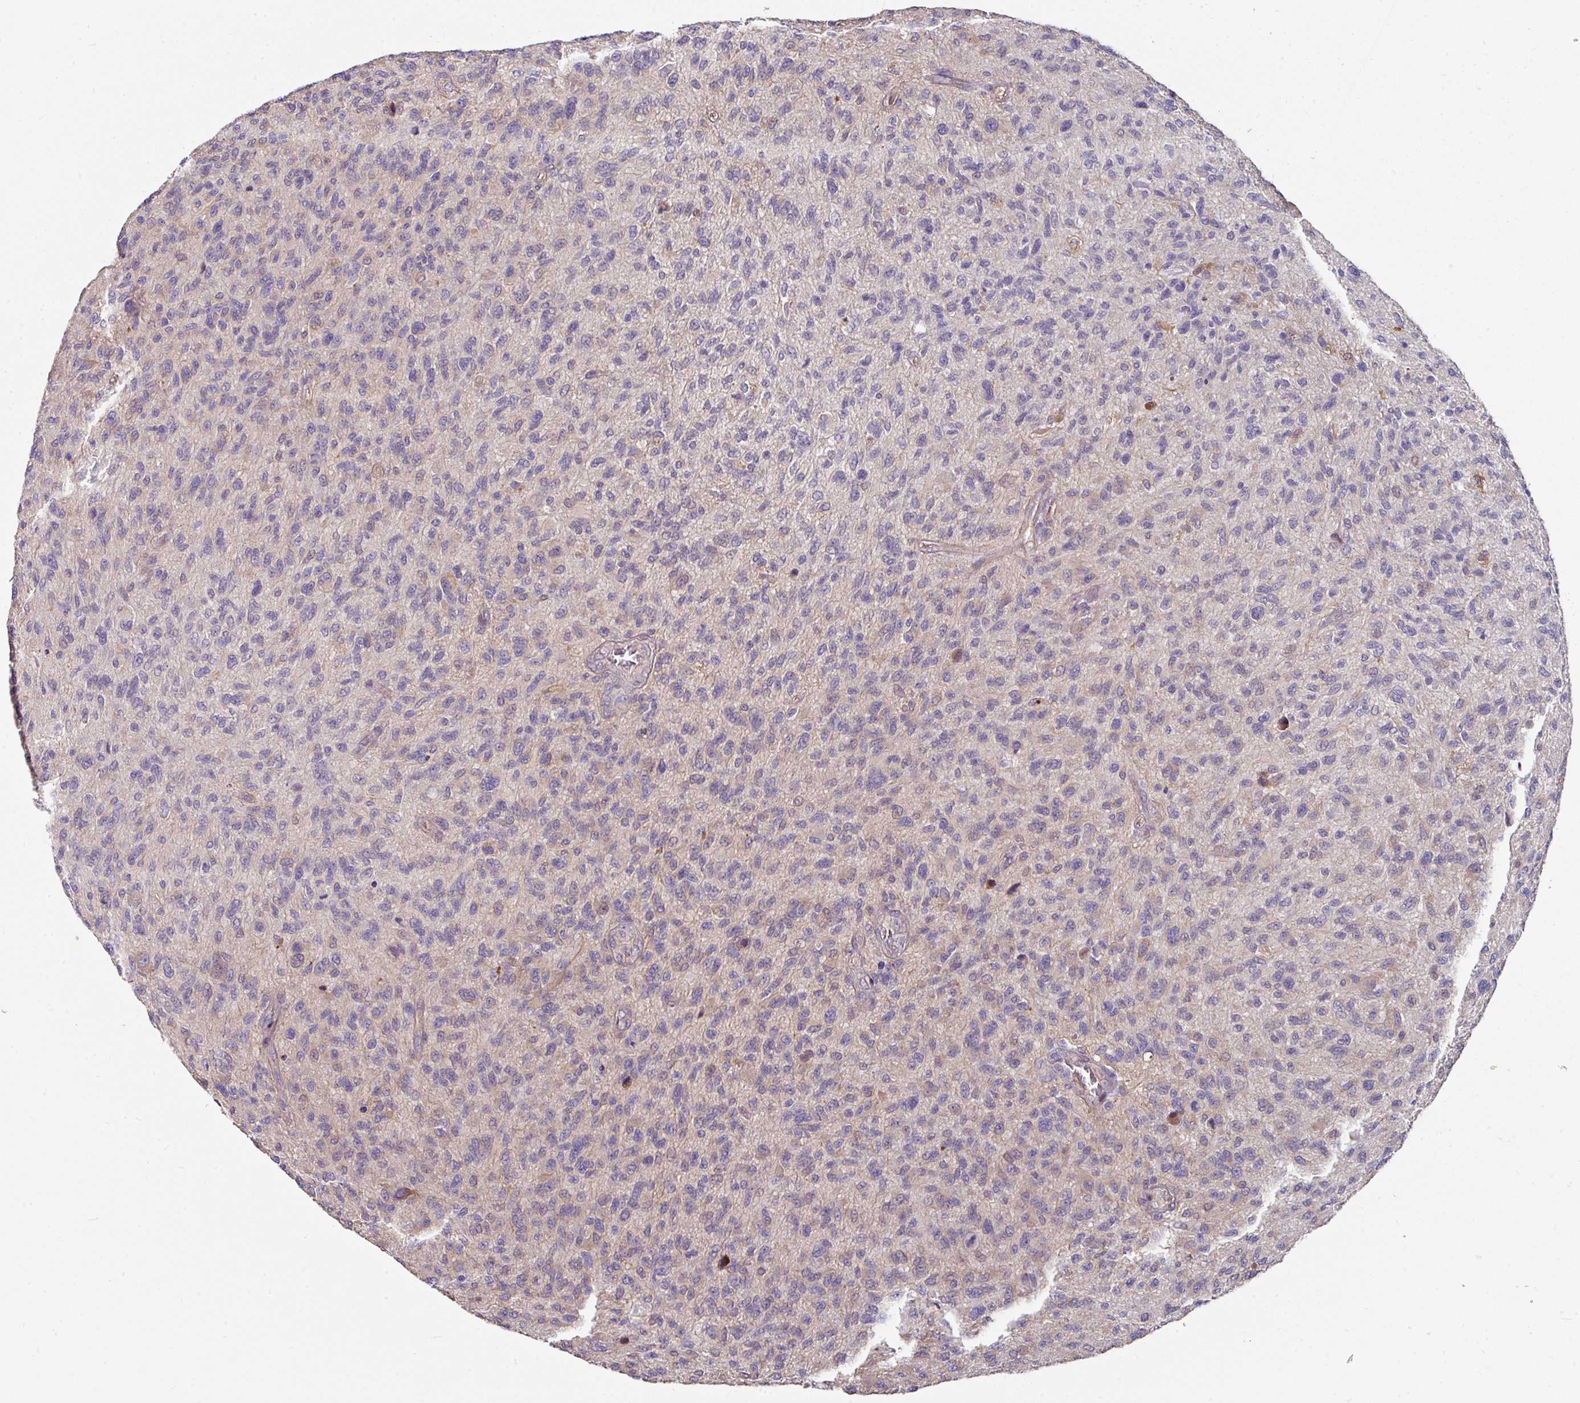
{"staining": {"intensity": "negative", "quantity": "none", "location": "none"}, "tissue": "glioma", "cell_type": "Tumor cells", "image_type": "cancer", "snomed": [{"axis": "morphology", "description": "Glioma, malignant, High grade"}, {"axis": "topography", "description": "Brain"}], "caption": "The image displays no staining of tumor cells in high-grade glioma (malignant). (DAB IHC visualized using brightfield microscopy, high magnification).", "gene": "C4orf48", "patient": {"sex": "male", "age": 47}}